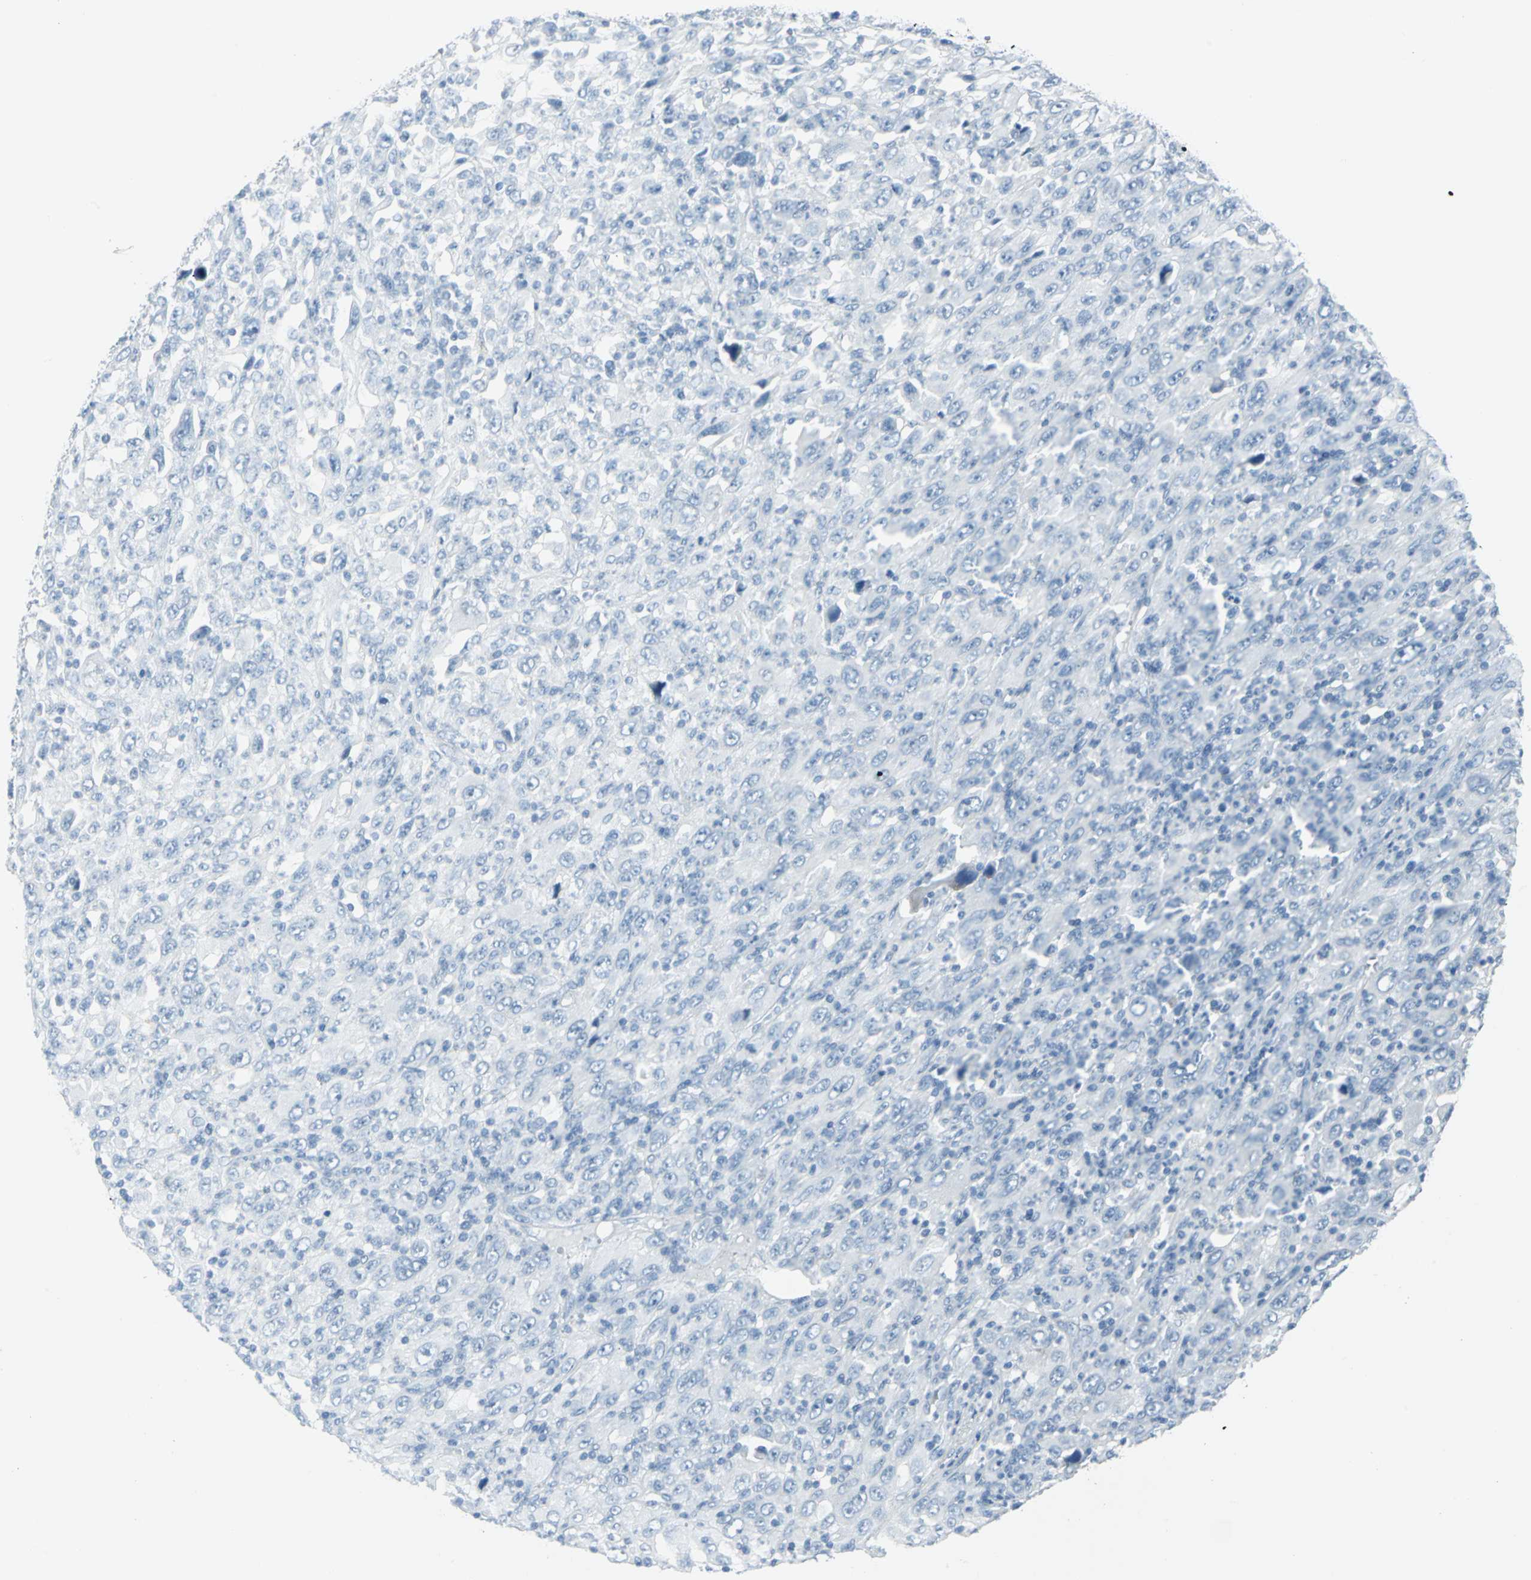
{"staining": {"intensity": "negative", "quantity": "none", "location": "none"}, "tissue": "melanoma", "cell_type": "Tumor cells", "image_type": "cancer", "snomed": [{"axis": "morphology", "description": "Malignant melanoma, Metastatic site"}, {"axis": "topography", "description": "Skin"}], "caption": "Histopathology image shows no significant protein expression in tumor cells of melanoma.", "gene": "DNAI2", "patient": {"sex": "female", "age": 56}}